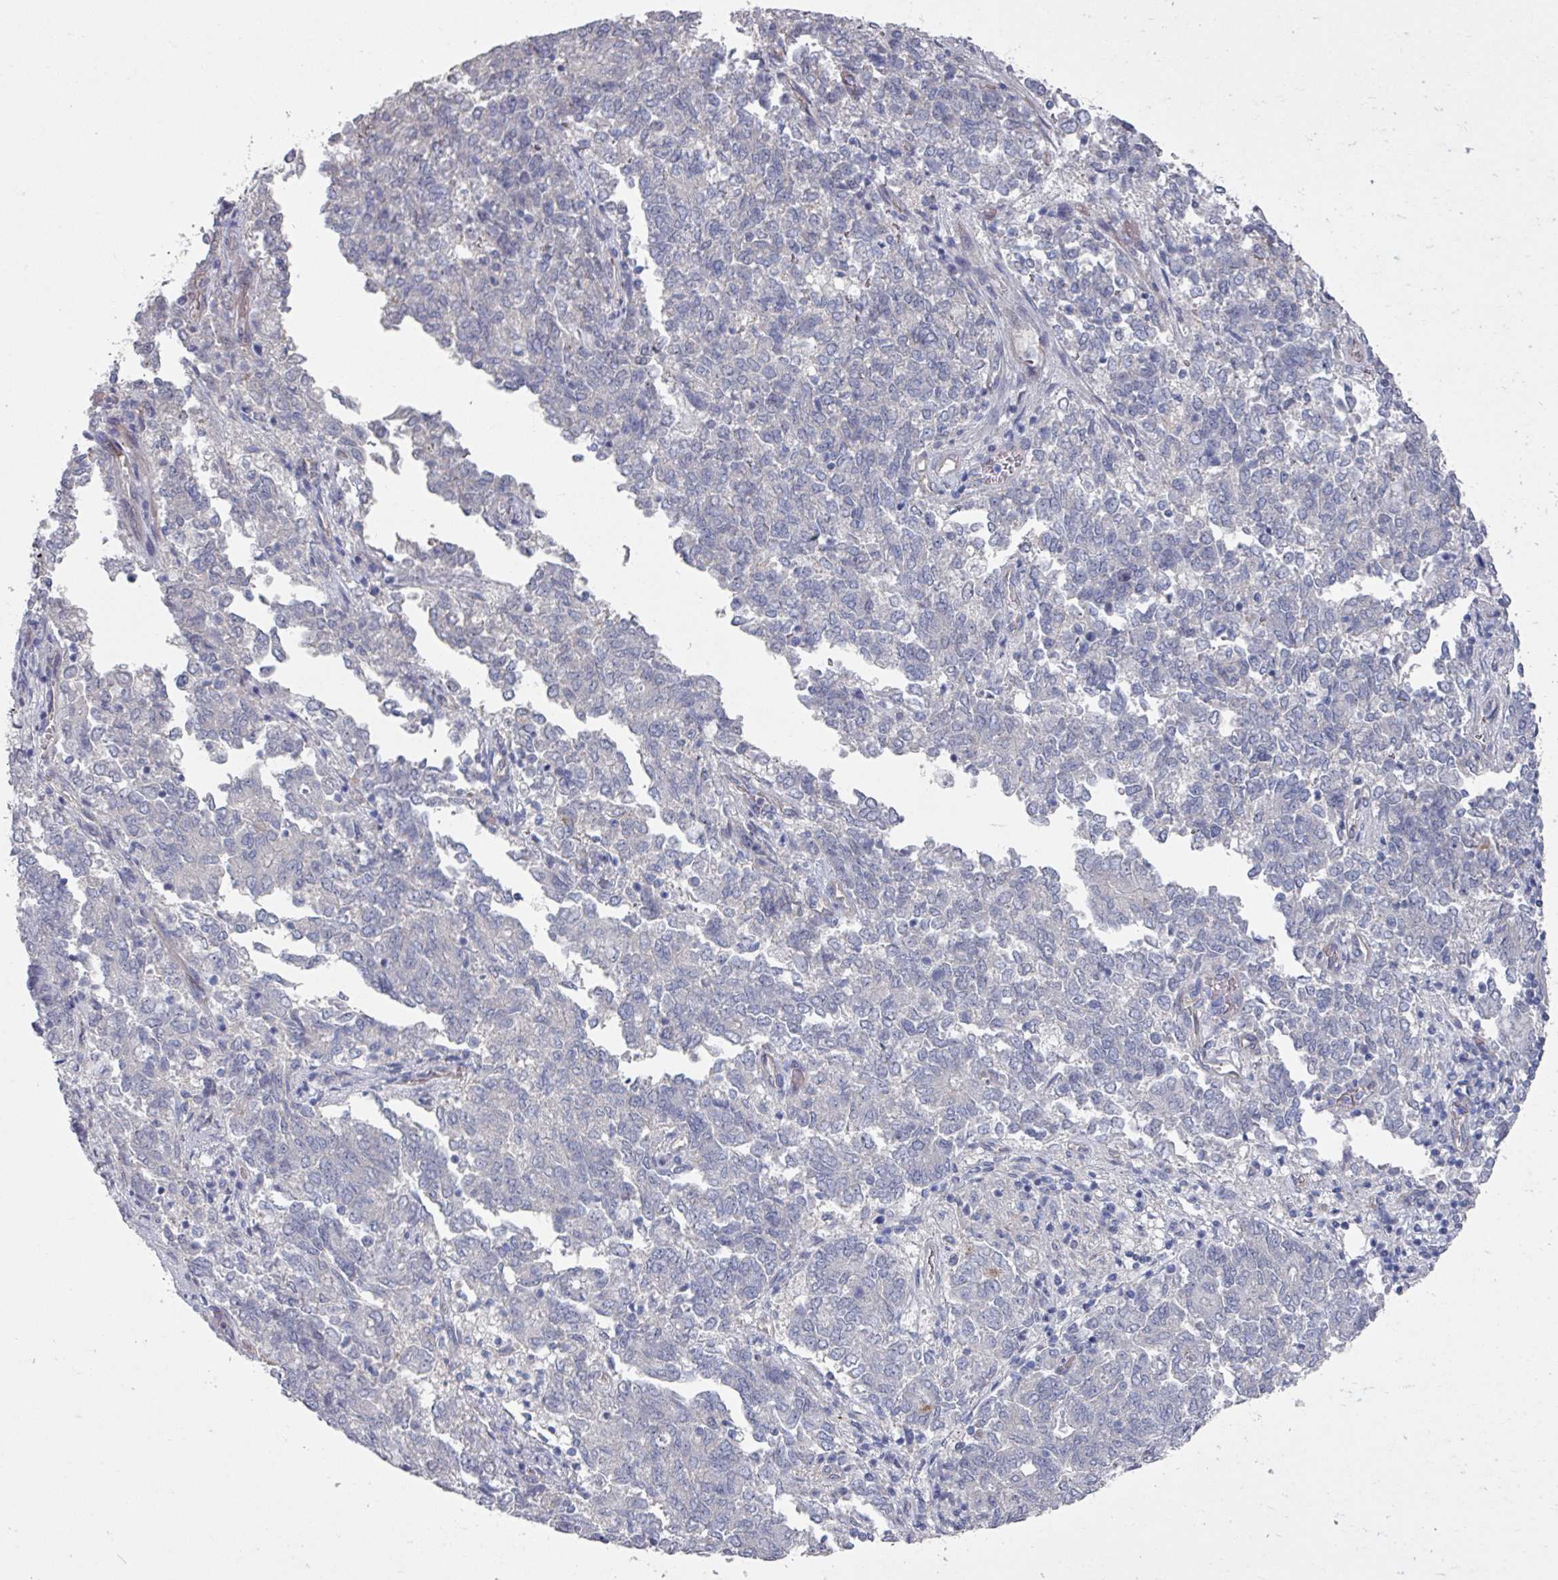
{"staining": {"intensity": "negative", "quantity": "none", "location": "none"}, "tissue": "endometrial cancer", "cell_type": "Tumor cells", "image_type": "cancer", "snomed": [{"axis": "morphology", "description": "Adenocarcinoma, NOS"}, {"axis": "topography", "description": "Endometrium"}], "caption": "A photomicrograph of adenocarcinoma (endometrial) stained for a protein shows no brown staining in tumor cells. The staining is performed using DAB (3,3'-diaminobenzidine) brown chromogen with nuclei counter-stained in using hematoxylin.", "gene": "EFL1", "patient": {"sex": "female", "age": 80}}